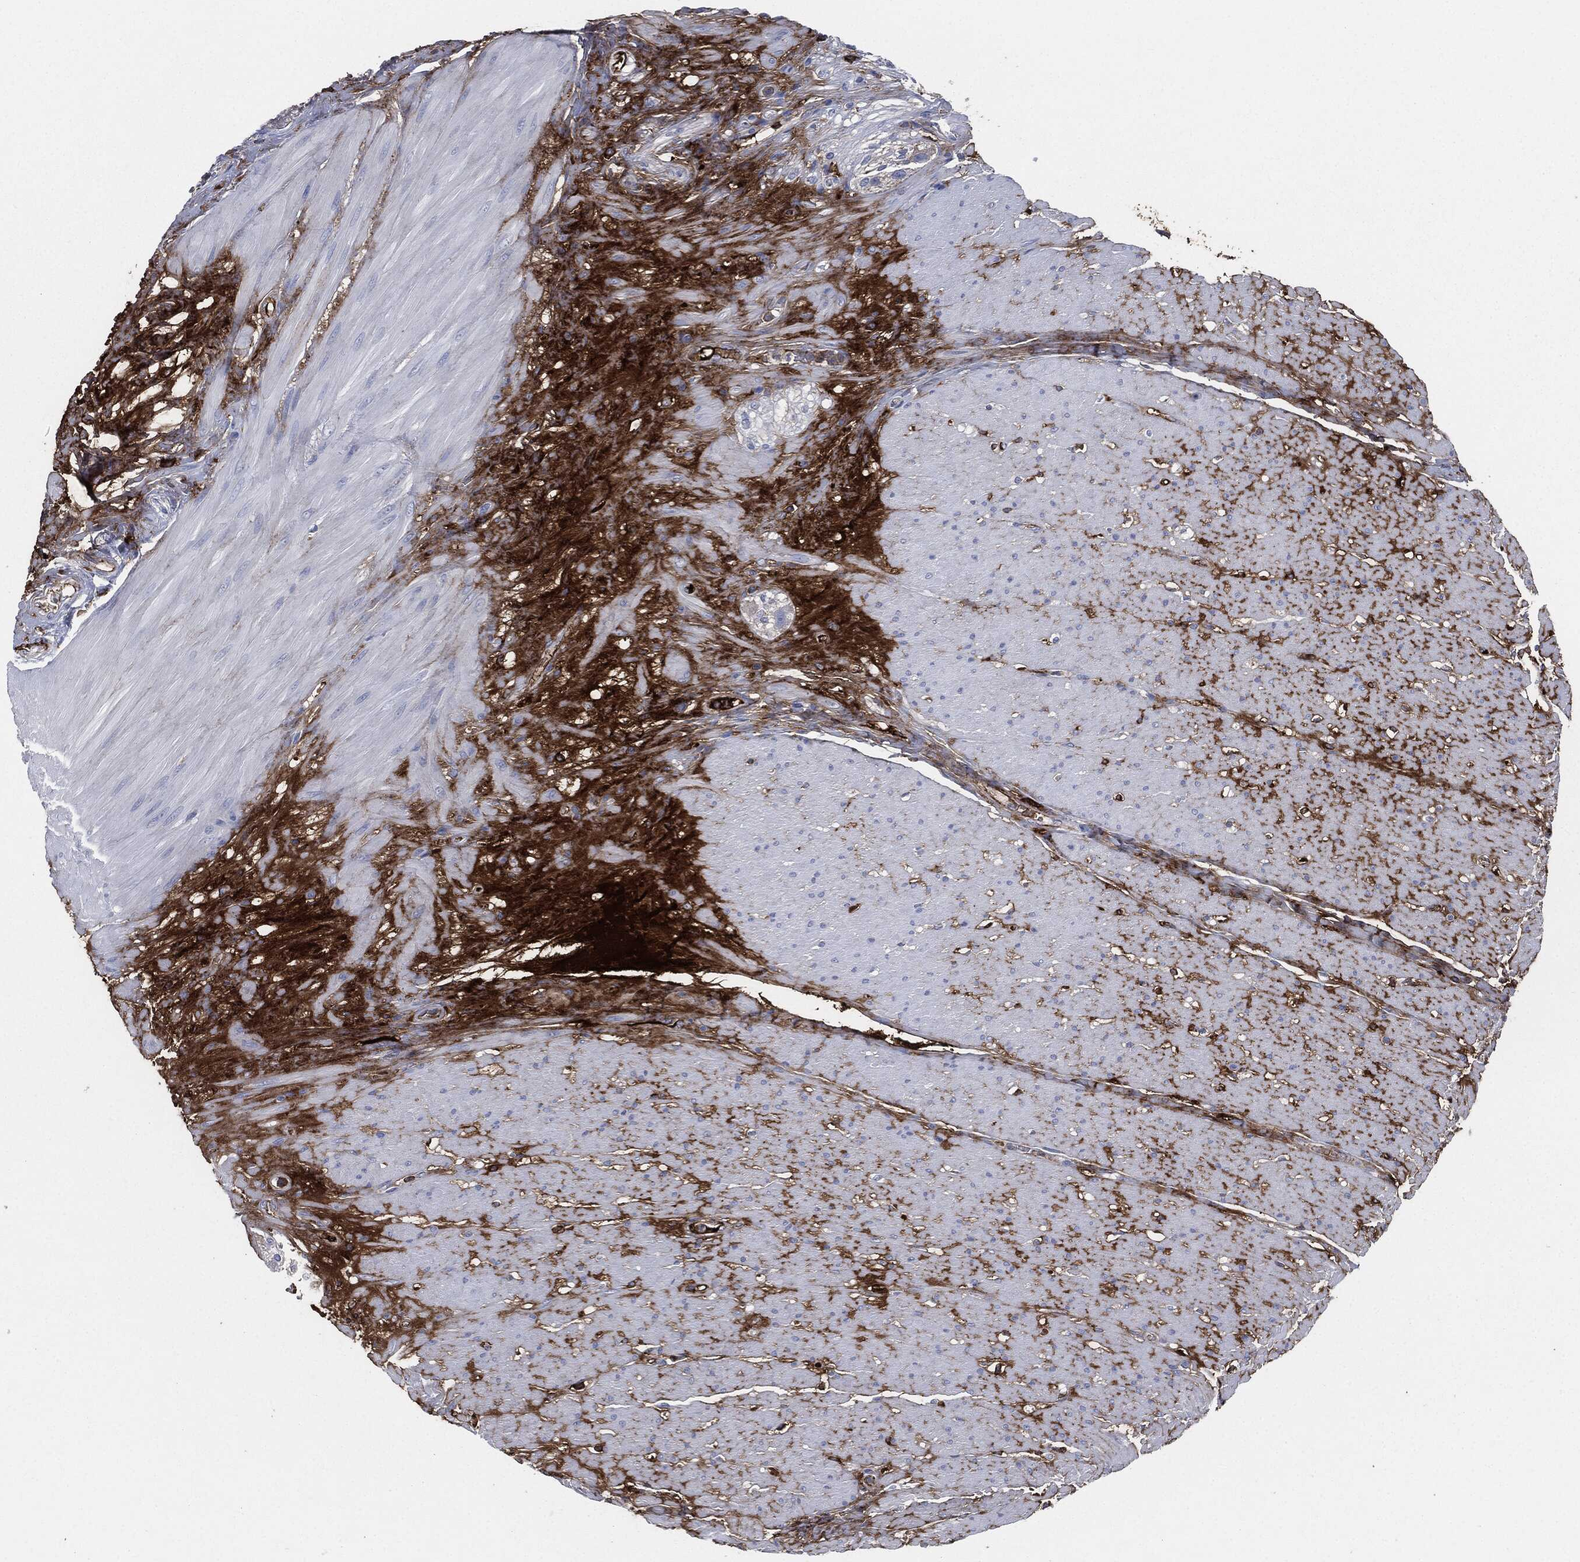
{"staining": {"intensity": "negative", "quantity": "none", "location": "none"}, "tissue": "smooth muscle", "cell_type": "Smooth muscle cells", "image_type": "normal", "snomed": [{"axis": "morphology", "description": "Normal tissue, NOS"}, {"axis": "topography", "description": "Soft tissue"}, {"axis": "topography", "description": "Smooth muscle"}], "caption": "Immunohistochemistry photomicrograph of unremarkable smooth muscle stained for a protein (brown), which demonstrates no positivity in smooth muscle cells.", "gene": "APOB", "patient": {"sex": "male", "age": 72}}